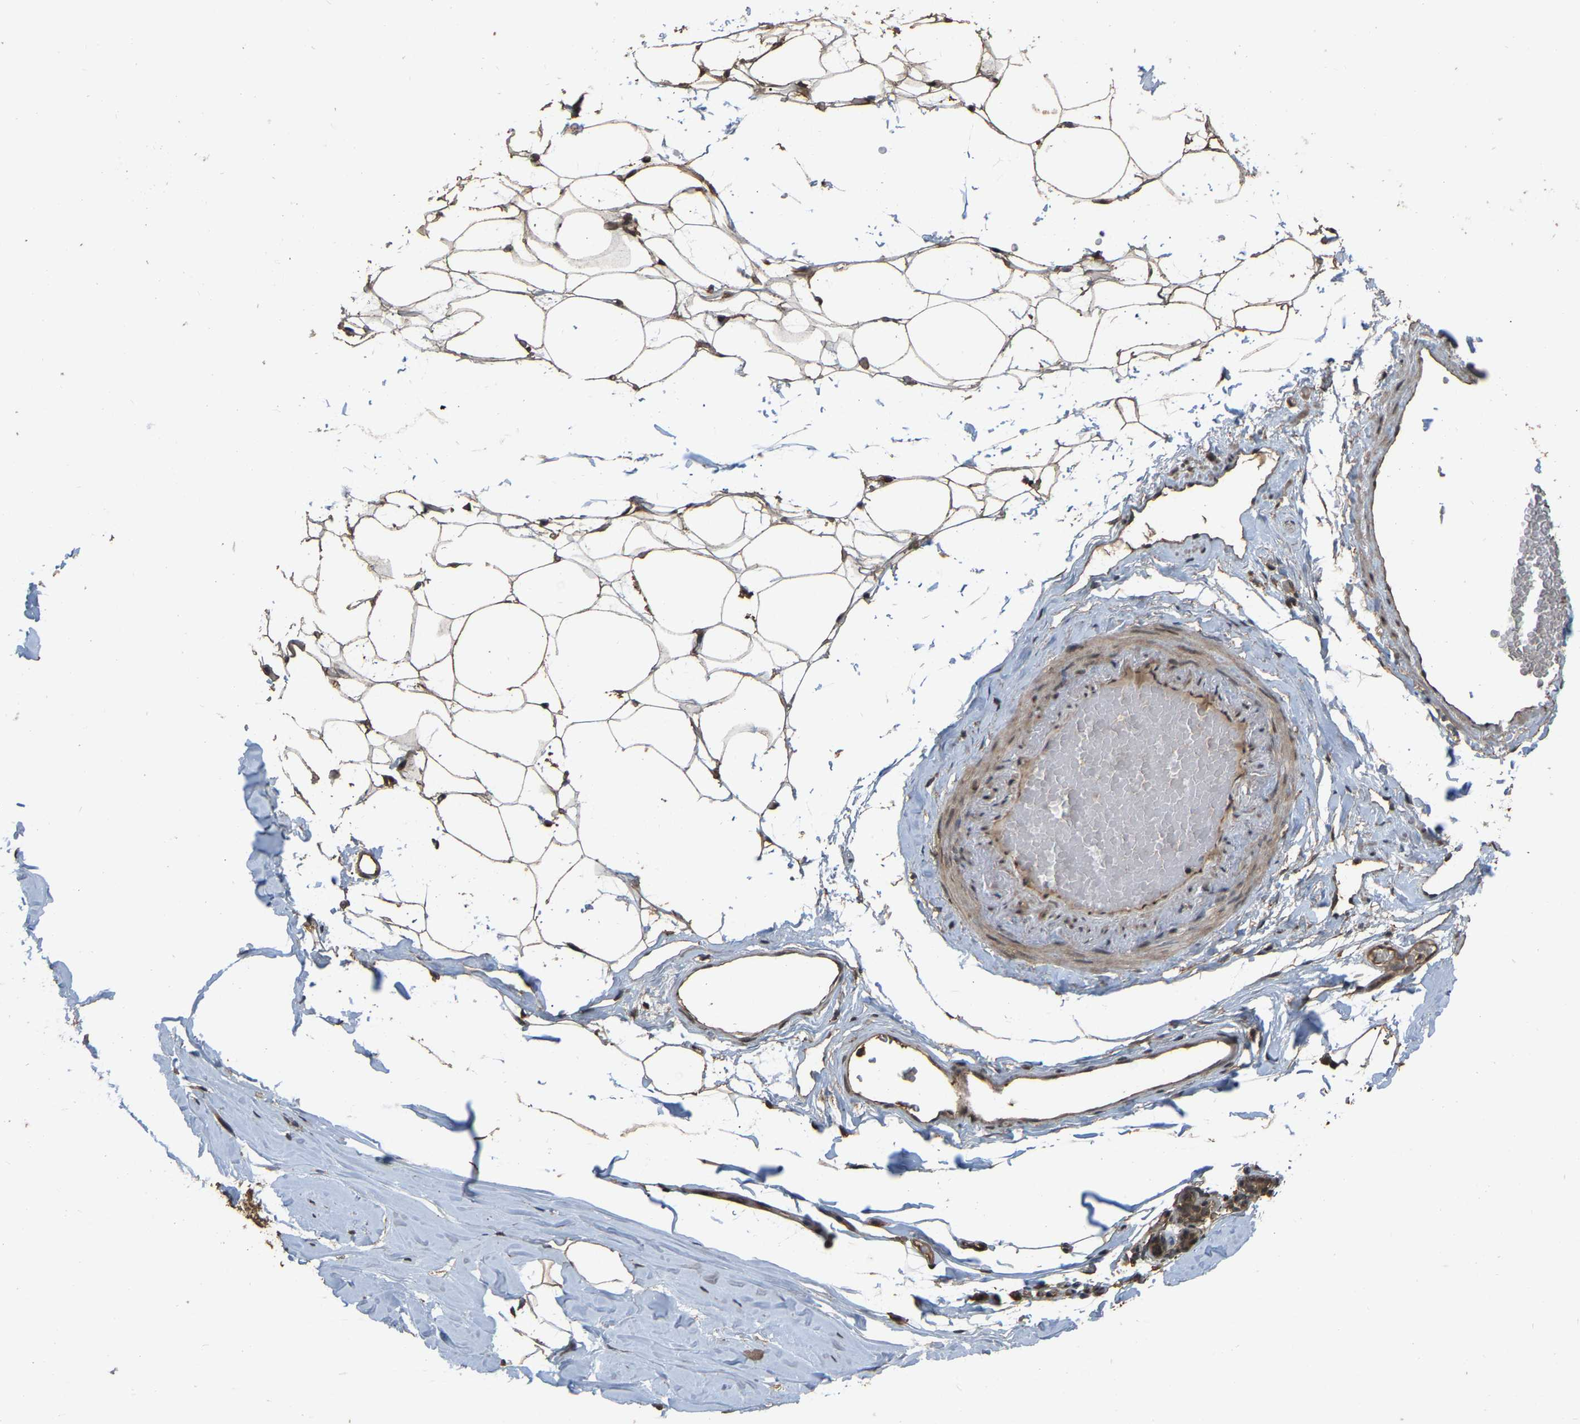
{"staining": {"intensity": "moderate", "quantity": ">75%", "location": "cytoplasmic/membranous,nuclear"}, "tissue": "adipose tissue", "cell_type": "Adipocytes", "image_type": "normal", "snomed": [{"axis": "morphology", "description": "Normal tissue, NOS"}, {"axis": "topography", "description": "Breast"}, {"axis": "topography", "description": "Soft tissue"}], "caption": "IHC (DAB) staining of benign adipose tissue exhibits moderate cytoplasmic/membranous,nuclear protein staining in approximately >75% of adipocytes.", "gene": "ARHGAP23", "patient": {"sex": "female", "age": 75}}